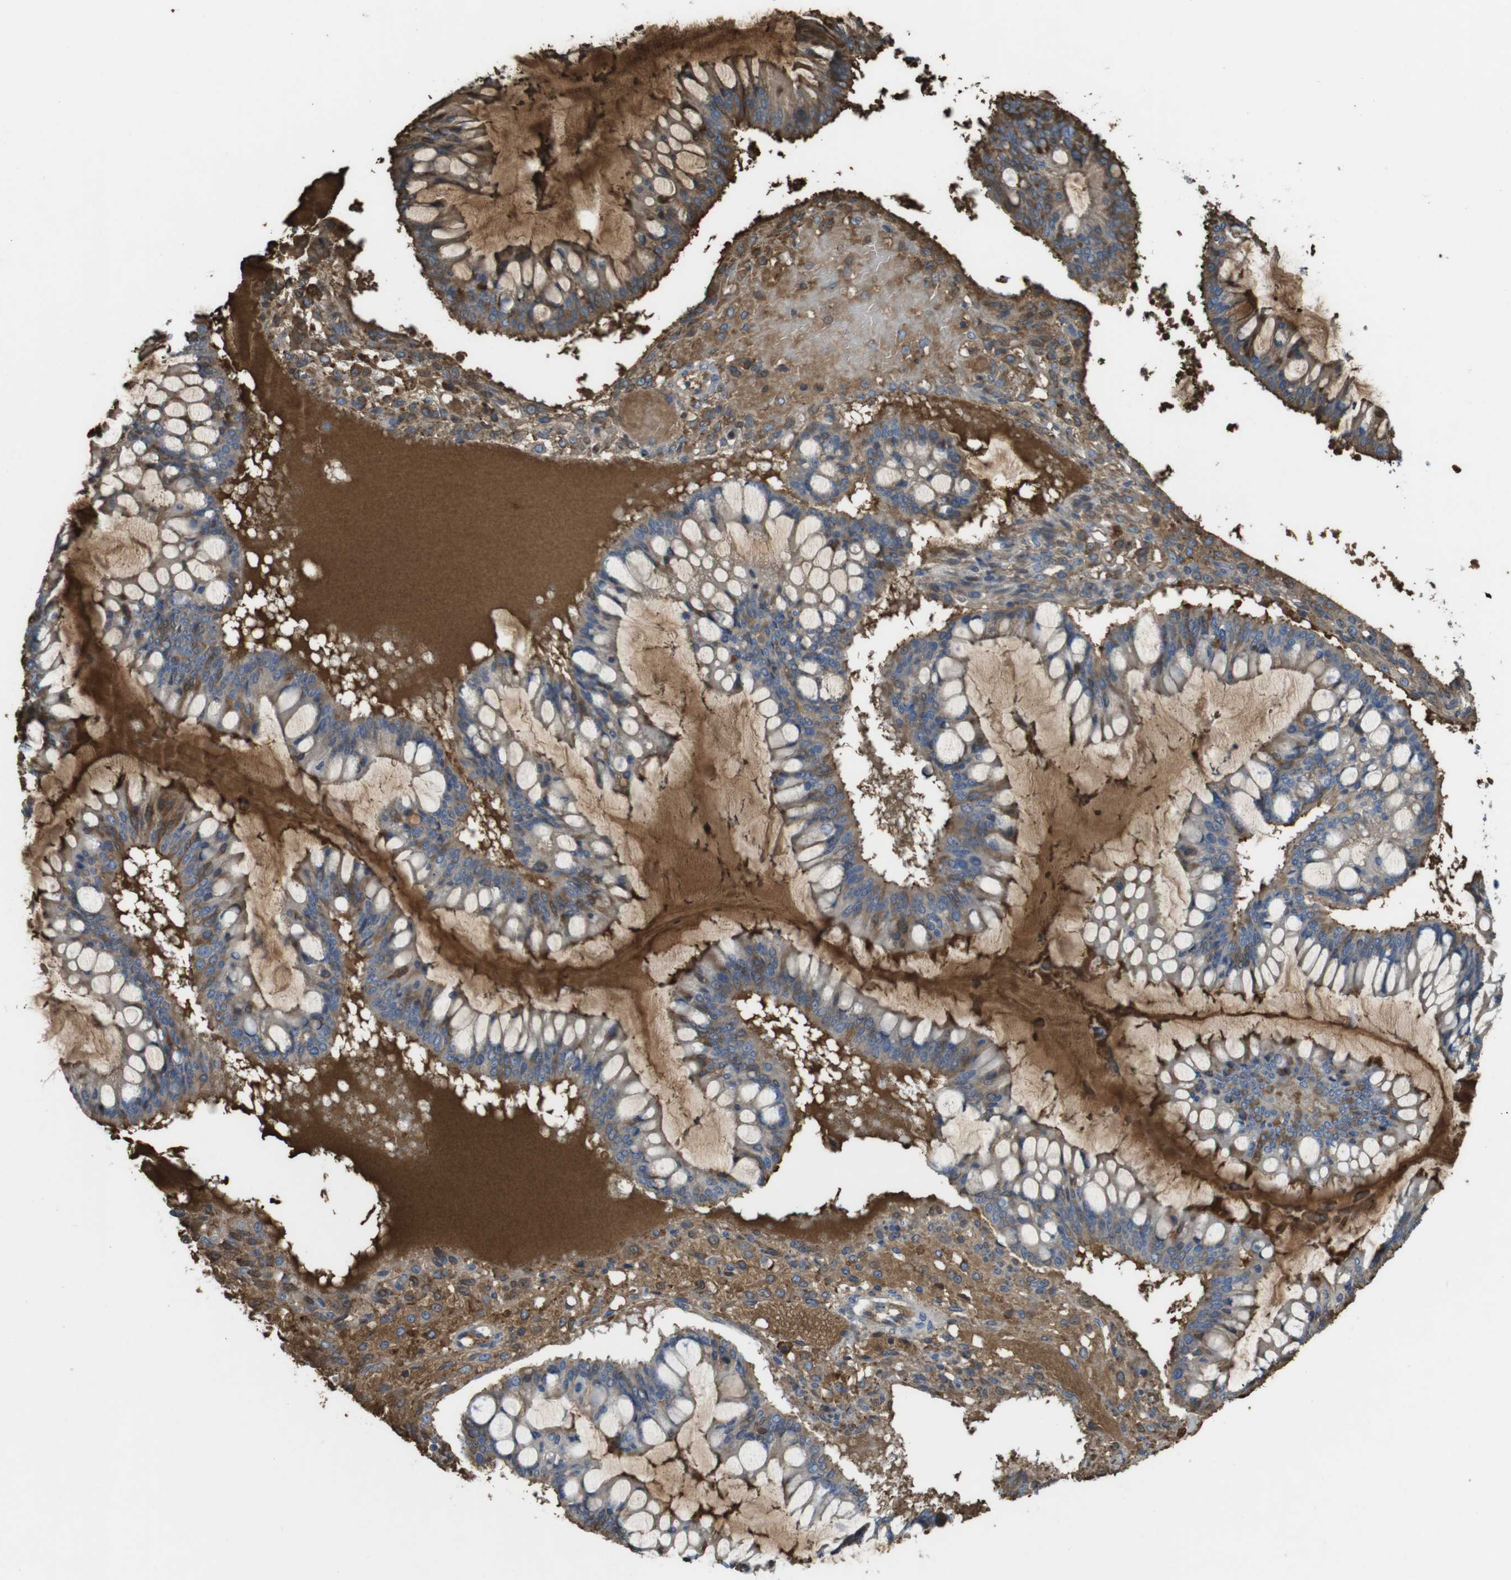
{"staining": {"intensity": "moderate", "quantity": ">75%", "location": "cytoplasmic/membranous"}, "tissue": "ovarian cancer", "cell_type": "Tumor cells", "image_type": "cancer", "snomed": [{"axis": "morphology", "description": "Cystadenocarcinoma, mucinous, NOS"}, {"axis": "topography", "description": "Ovary"}], "caption": "Tumor cells display moderate cytoplasmic/membranous positivity in about >75% of cells in ovarian cancer.", "gene": "LTBP4", "patient": {"sex": "female", "age": 73}}